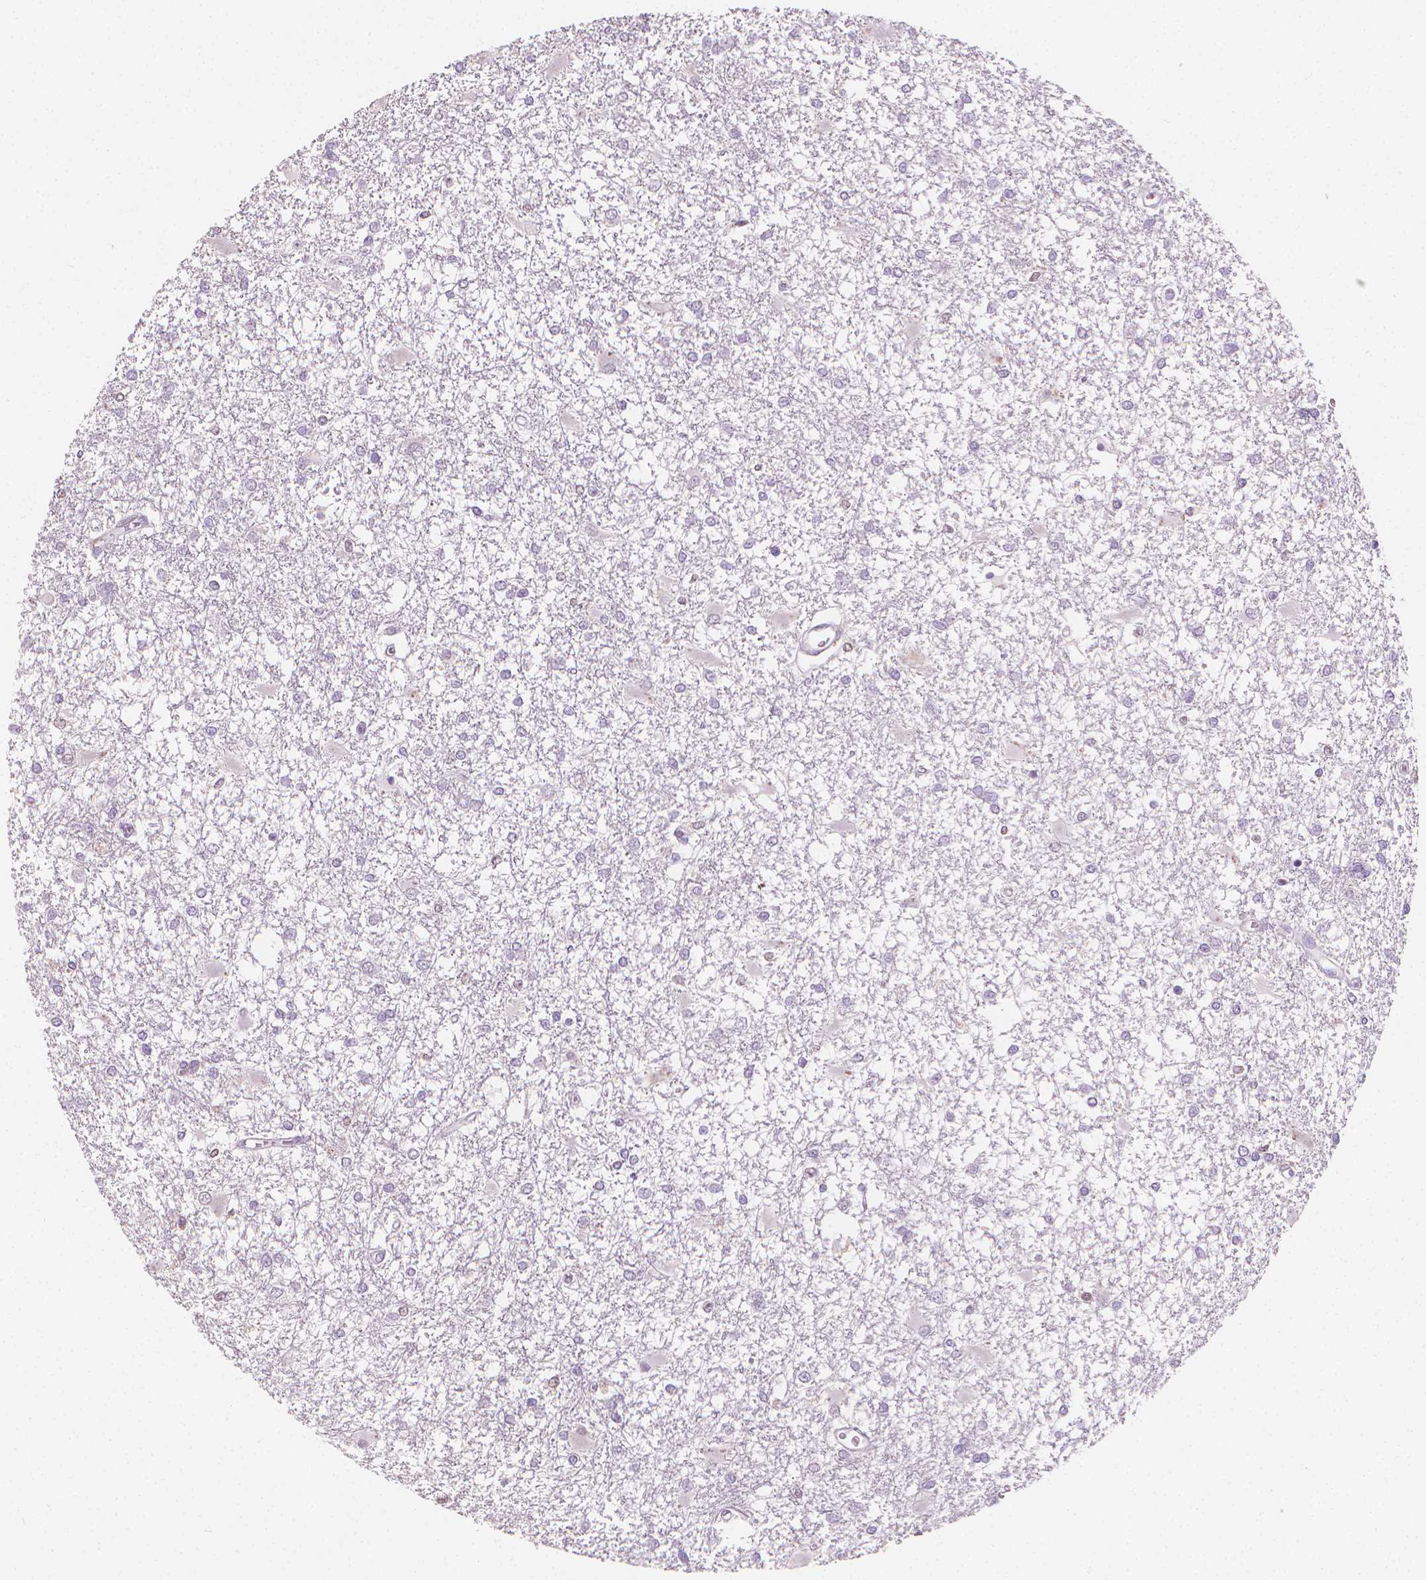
{"staining": {"intensity": "negative", "quantity": "none", "location": "none"}, "tissue": "glioma", "cell_type": "Tumor cells", "image_type": "cancer", "snomed": [{"axis": "morphology", "description": "Glioma, malignant, High grade"}, {"axis": "topography", "description": "Cerebral cortex"}], "caption": "Image shows no protein expression in tumor cells of glioma tissue.", "gene": "TNFAIP2", "patient": {"sex": "male", "age": 79}}